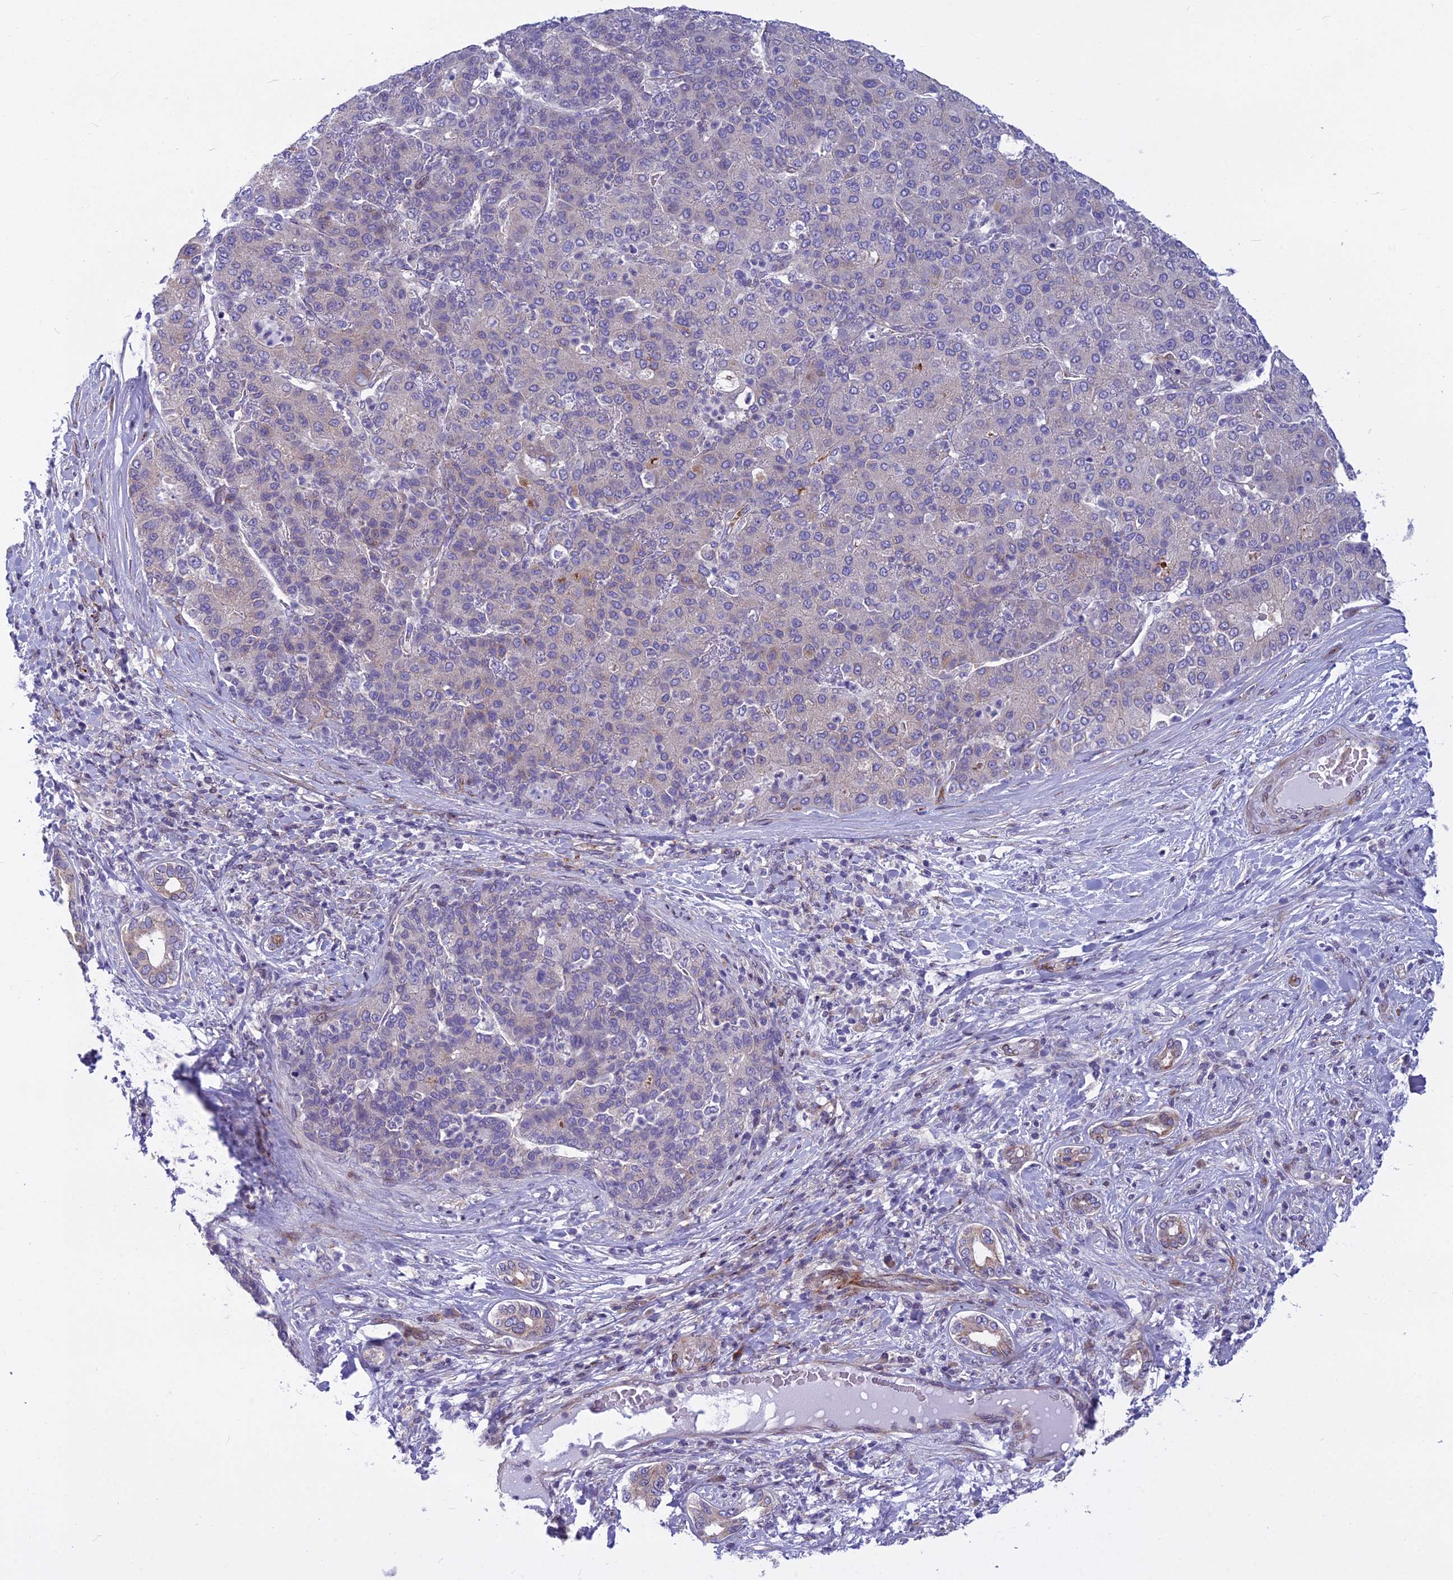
{"staining": {"intensity": "weak", "quantity": "25%-75%", "location": "cytoplasmic/membranous"}, "tissue": "liver cancer", "cell_type": "Tumor cells", "image_type": "cancer", "snomed": [{"axis": "morphology", "description": "Carcinoma, Hepatocellular, NOS"}, {"axis": "topography", "description": "Liver"}], "caption": "Immunohistochemical staining of human liver cancer exhibits low levels of weak cytoplasmic/membranous protein expression in about 25%-75% of tumor cells.", "gene": "PCDHB14", "patient": {"sex": "male", "age": 65}}